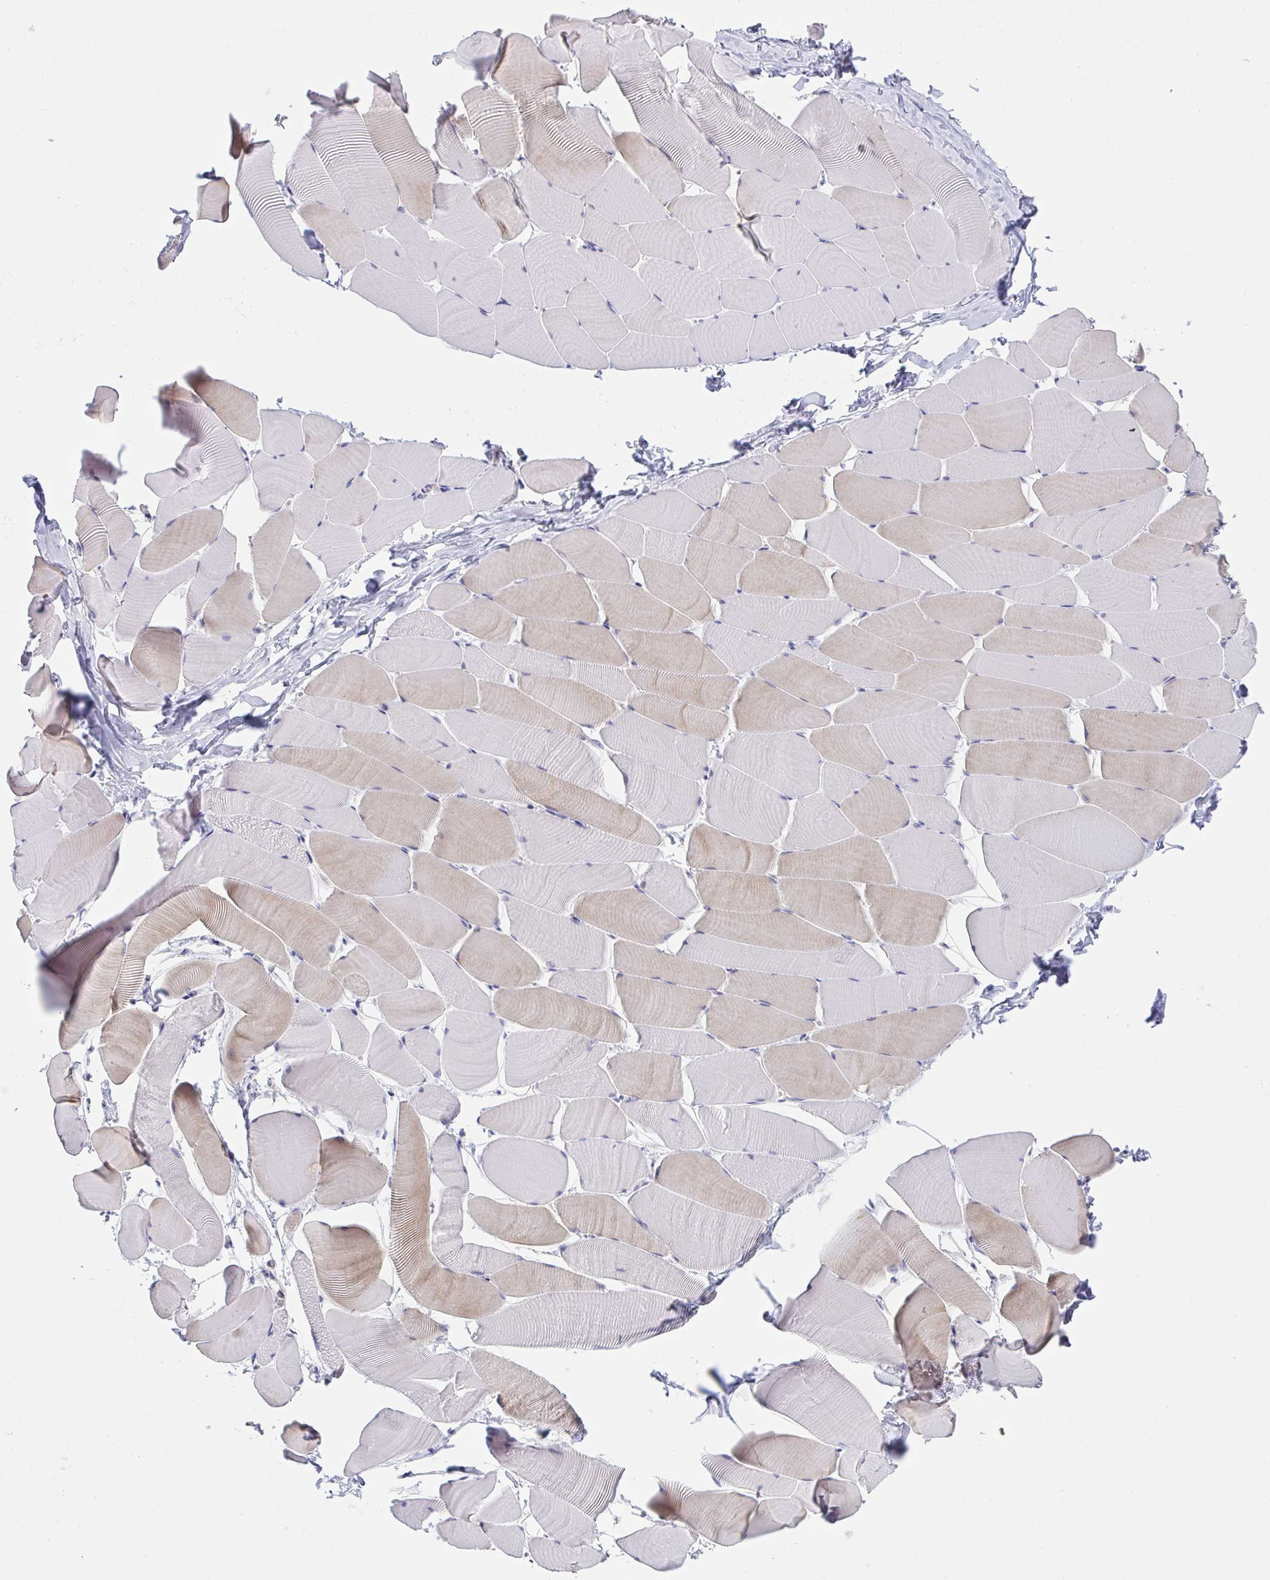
{"staining": {"intensity": "moderate", "quantity": "<25%", "location": "cytoplasmic/membranous"}, "tissue": "skeletal muscle", "cell_type": "Myocytes", "image_type": "normal", "snomed": [{"axis": "morphology", "description": "Normal tissue, NOS"}, {"axis": "topography", "description": "Skeletal muscle"}], "caption": "Skeletal muscle stained with a brown dye reveals moderate cytoplasmic/membranous positive positivity in approximately <25% of myocytes.", "gene": "MYL12A", "patient": {"sex": "male", "age": 25}}